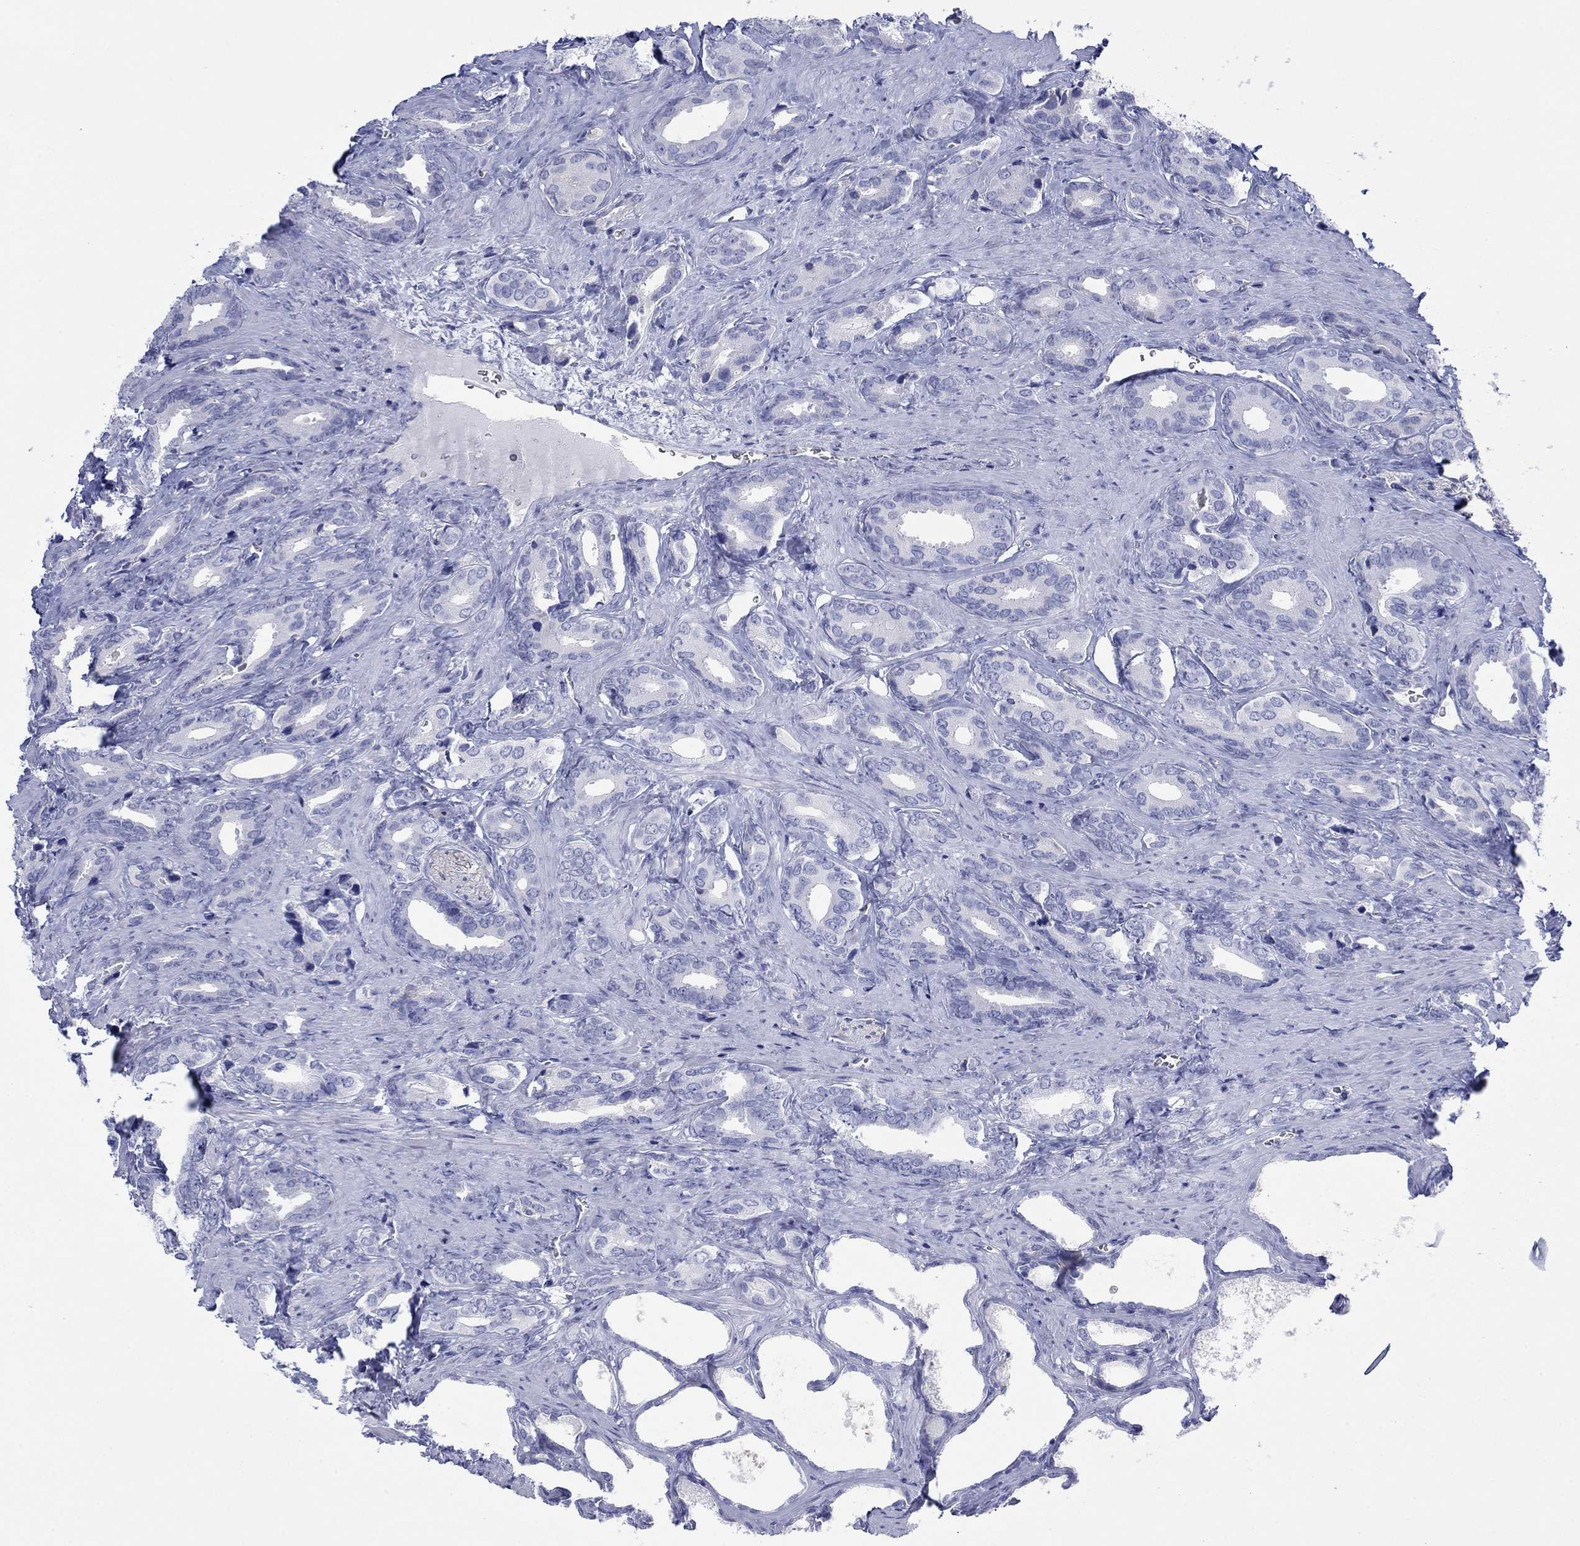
{"staining": {"intensity": "negative", "quantity": "none", "location": "none"}, "tissue": "prostate cancer", "cell_type": "Tumor cells", "image_type": "cancer", "snomed": [{"axis": "morphology", "description": "Adenocarcinoma, NOS"}, {"axis": "topography", "description": "Prostate"}], "caption": "This is an IHC micrograph of prostate cancer (adenocarcinoma). There is no expression in tumor cells.", "gene": "ATP1B1", "patient": {"sex": "male", "age": 66}}